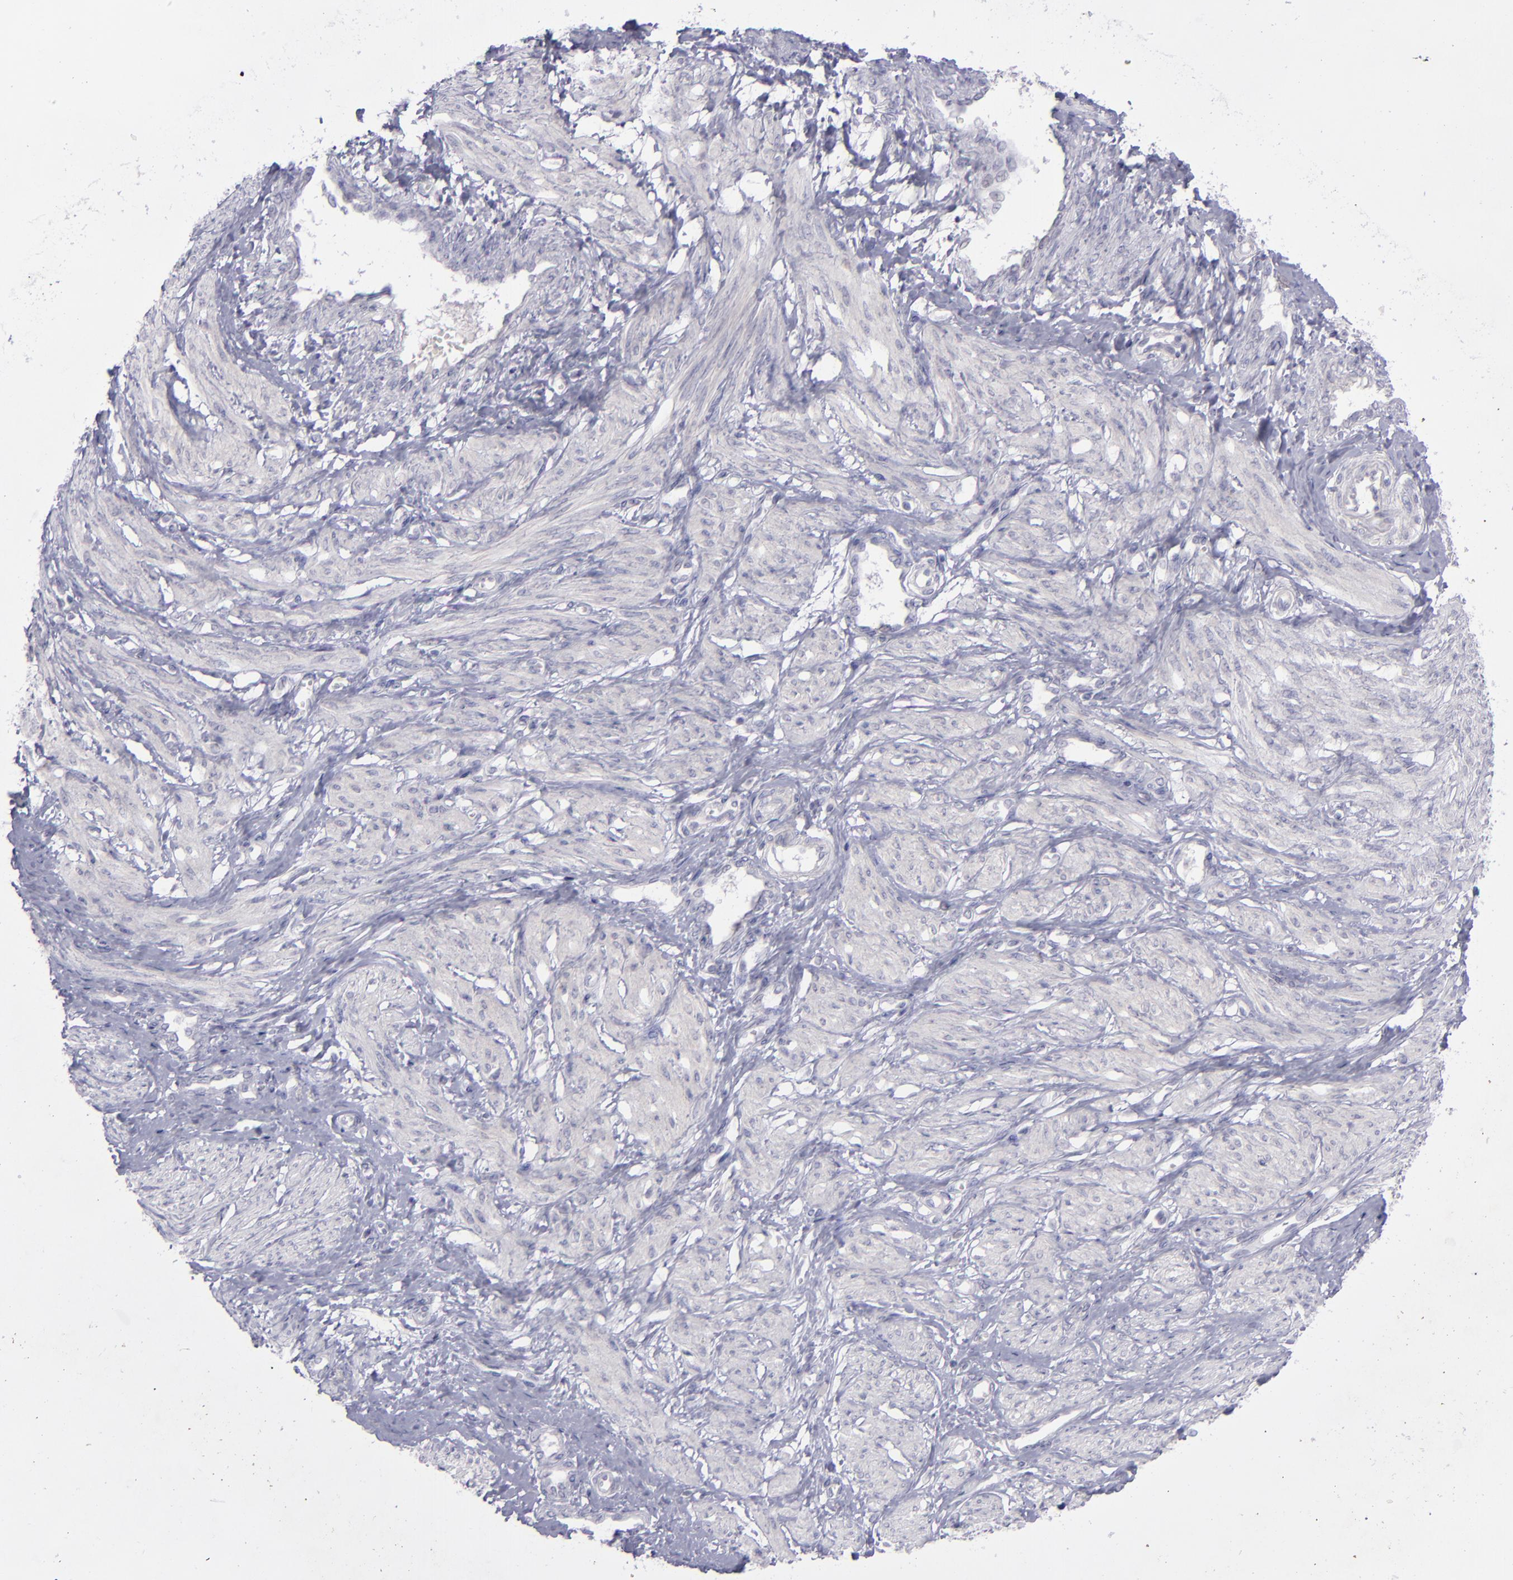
{"staining": {"intensity": "negative", "quantity": "none", "location": "none"}, "tissue": "smooth muscle", "cell_type": "Smooth muscle cells", "image_type": "normal", "snomed": [{"axis": "morphology", "description": "Normal tissue, NOS"}, {"axis": "topography", "description": "Smooth muscle"}, {"axis": "topography", "description": "Uterus"}], "caption": "A high-resolution photomicrograph shows immunohistochemistry staining of benign smooth muscle, which exhibits no significant expression in smooth muscle cells.", "gene": "EVPL", "patient": {"sex": "female", "age": 39}}